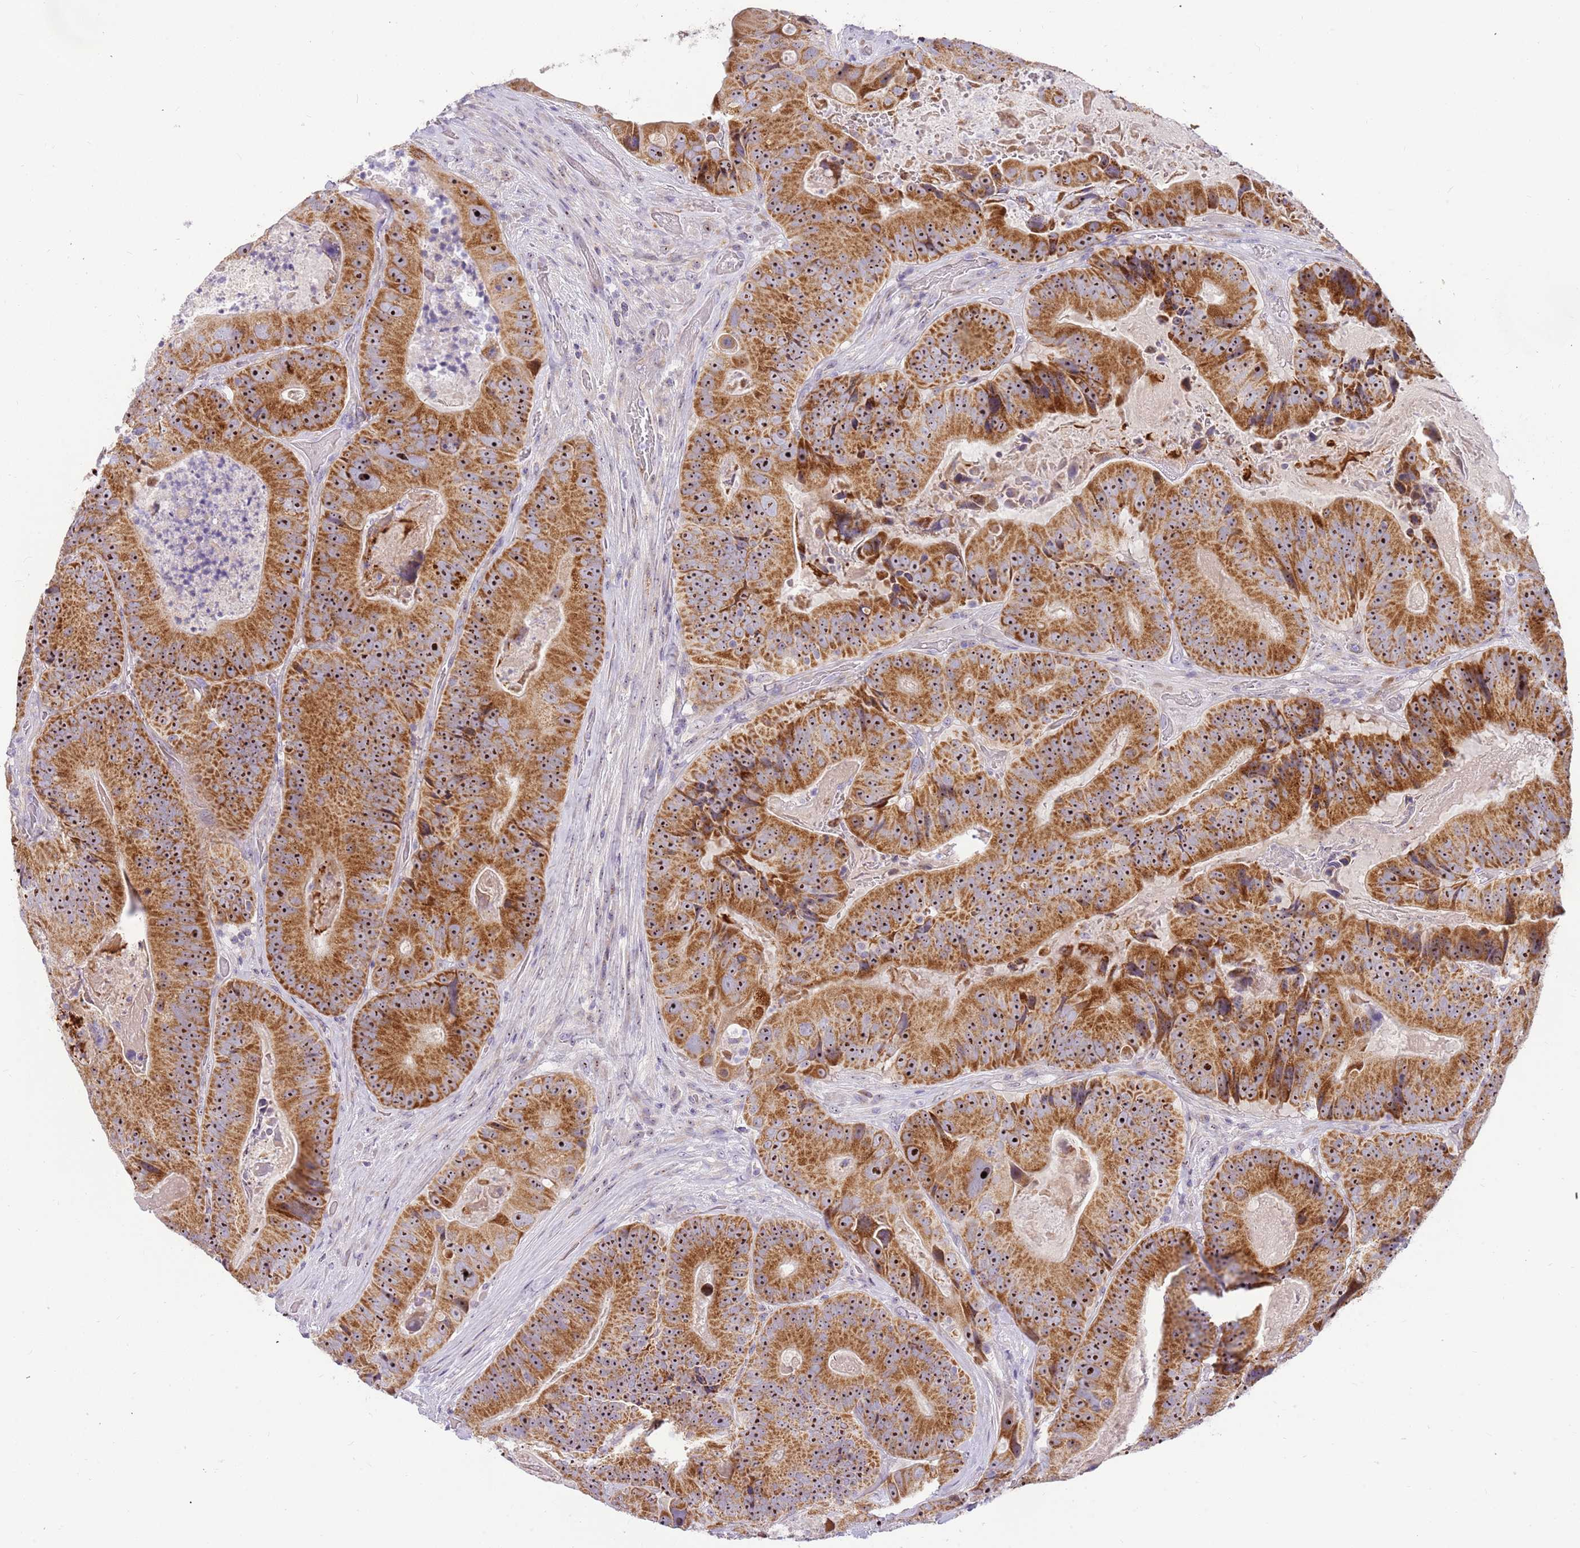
{"staining": {"intensity": "strong", "quantity": ">75%", "location": "cytoplasmic/membranous,nuclear"}, "tissue": "colorectal cancer", "cell_type": "Tumor cells", "image_type": "cancer", "snomed": [{"axis": "morphology", "description": "Adenocarcinoma, NOS"}, {"axis": "topography", "description": "Colon"}], "caption": "IHC (DAB (3,3'-diaminobenzidine)) staining of human colorectal adenocarcinoma shows strong cytoplasmic/membranous and nuclear protein expression in approximately >75% of tumor cells.", "gene": "DNAJA3", "patient": {"sex": "female", "age": 86}}